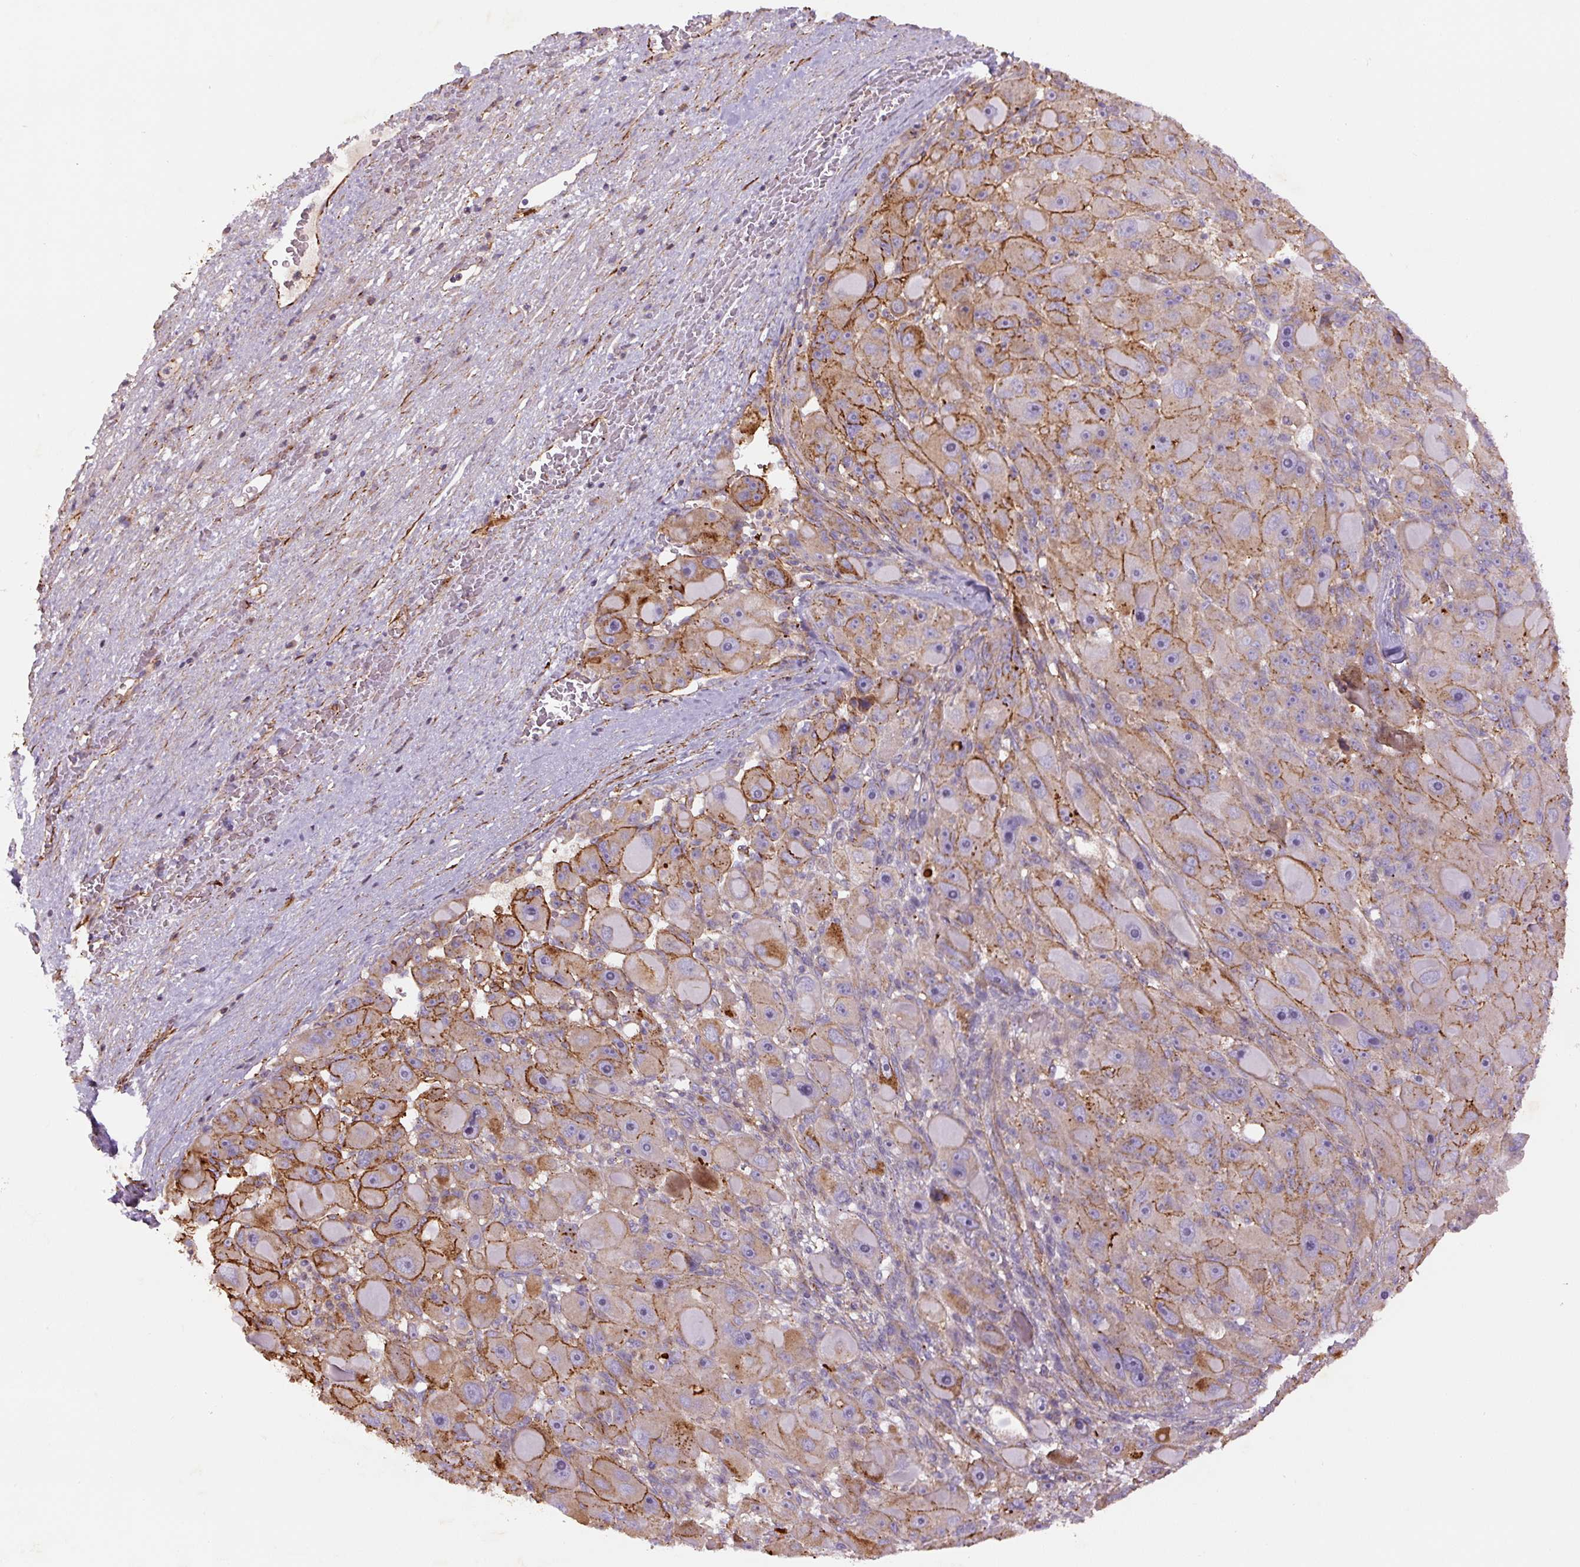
{"staining": {"intensity": "moderate", "quantity": "25%-75%", "location": "cytoplasmic/membranous"}, "tissue": "liver cancer", "cell_type": "Tumor cells", "image_type": "cancer", "snomed": [{"axis": "morphology", "description": "Carcinoma, Hepatocellular, NOS"}, {"axis": "topography", "description": "Liver"}], "caption": "A medium amount of moderate cytoplasmic/membranous staining is appreciated in about 25%-75% of tumor cells in liver cancer (hepatocellular carcinoma) tissue.", "gene": "CCNI2", "patient": {"sex": "male", "age": 76}}